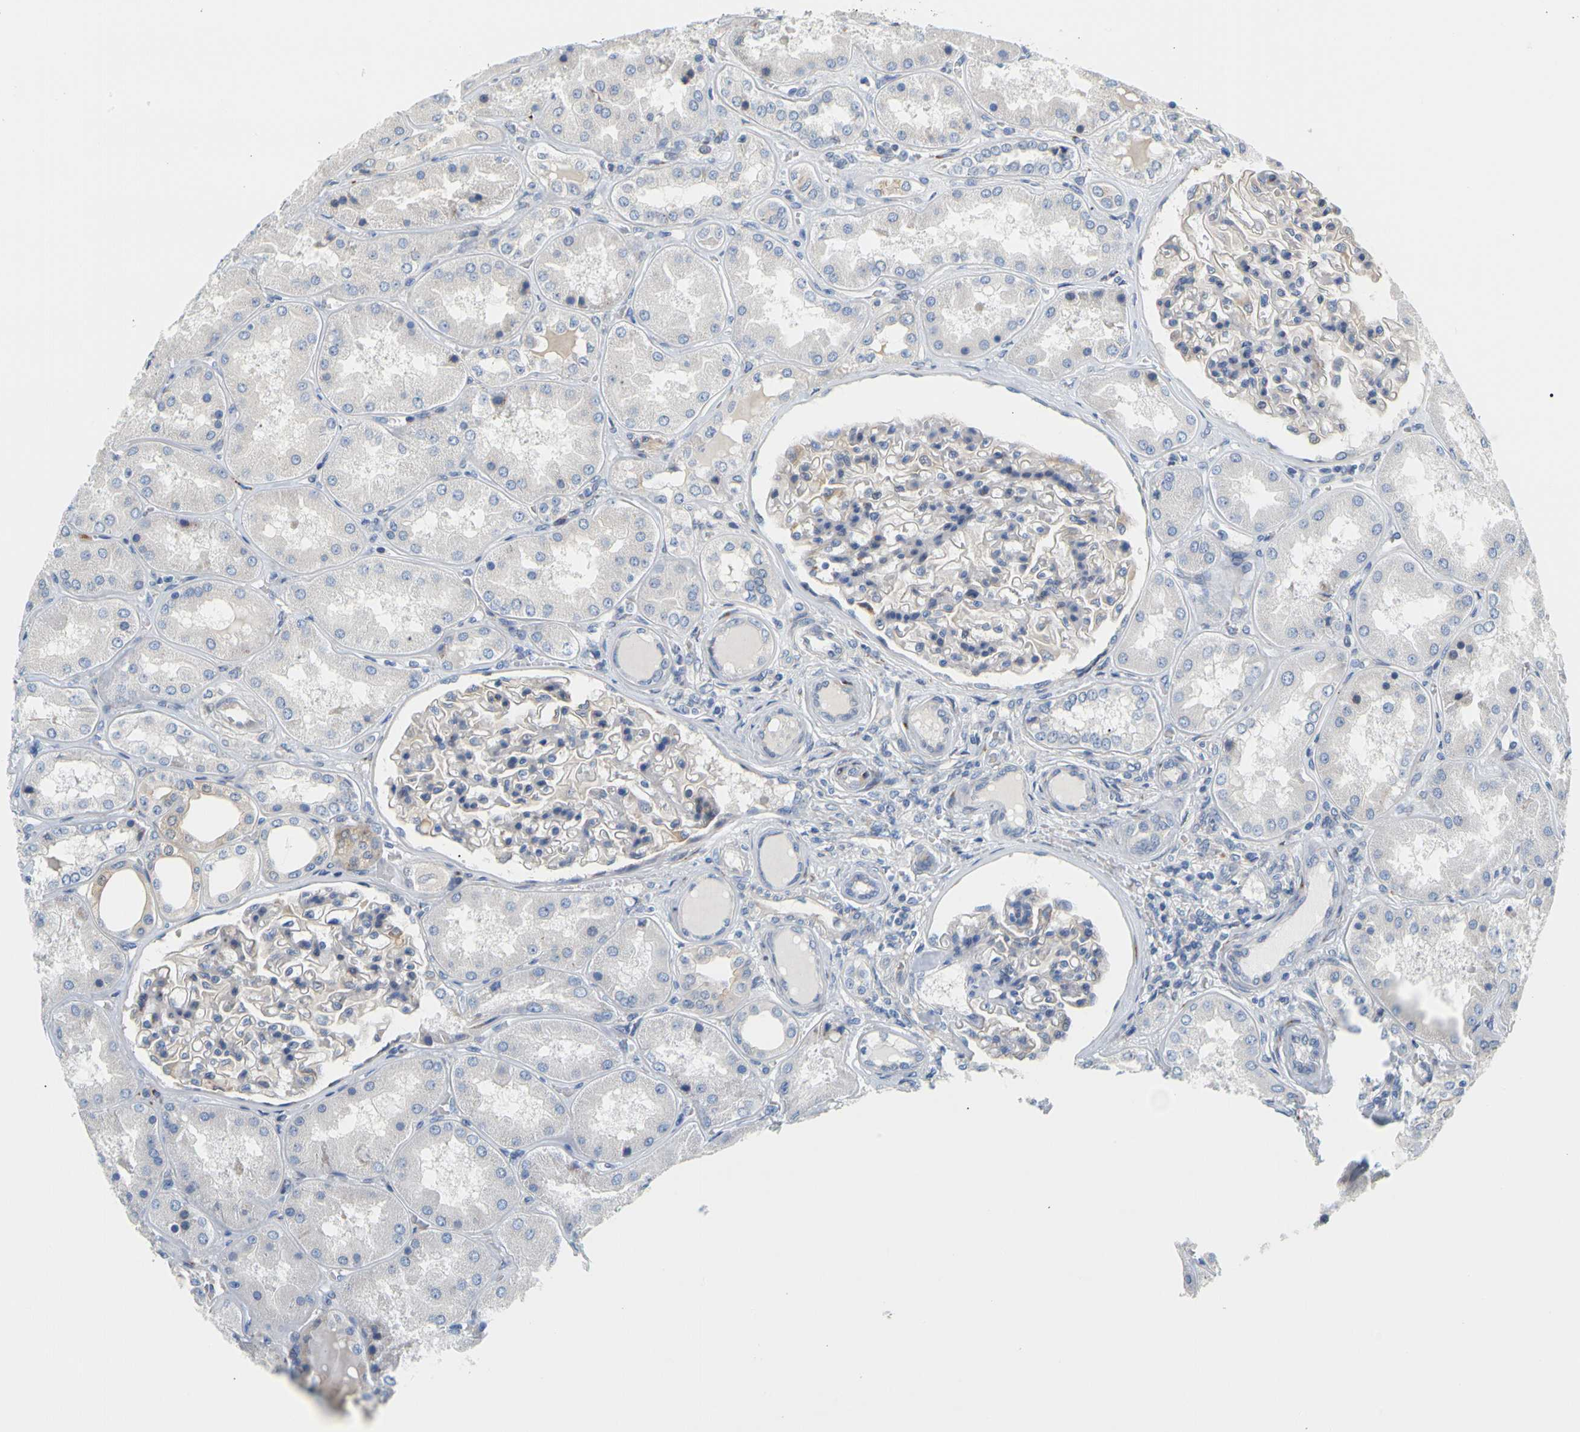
{"staining": {"intensity": "weak", "quantity": "<25%", "location": "cytoplasmic/membranous"}, "tissue": "kidney", "cell_type": "Cells in glomeruli", "image_type": "normal", "snomed": [{"axis": "morphology", "description": "Normal tissue, NOS"}, {"axis": "topography", "description": "Kidney"}], "caption": "Immunohistochemistry of normal kidney exhibits no expression in cells in glomeruli. (DAB (3,3'-diaminobenzidine) immunohistochemistry (IHC) visualized using brightfield microscopy, high magnification).", "gene": "ZNF236", "patient": {"sex": "female", "age": 56}}